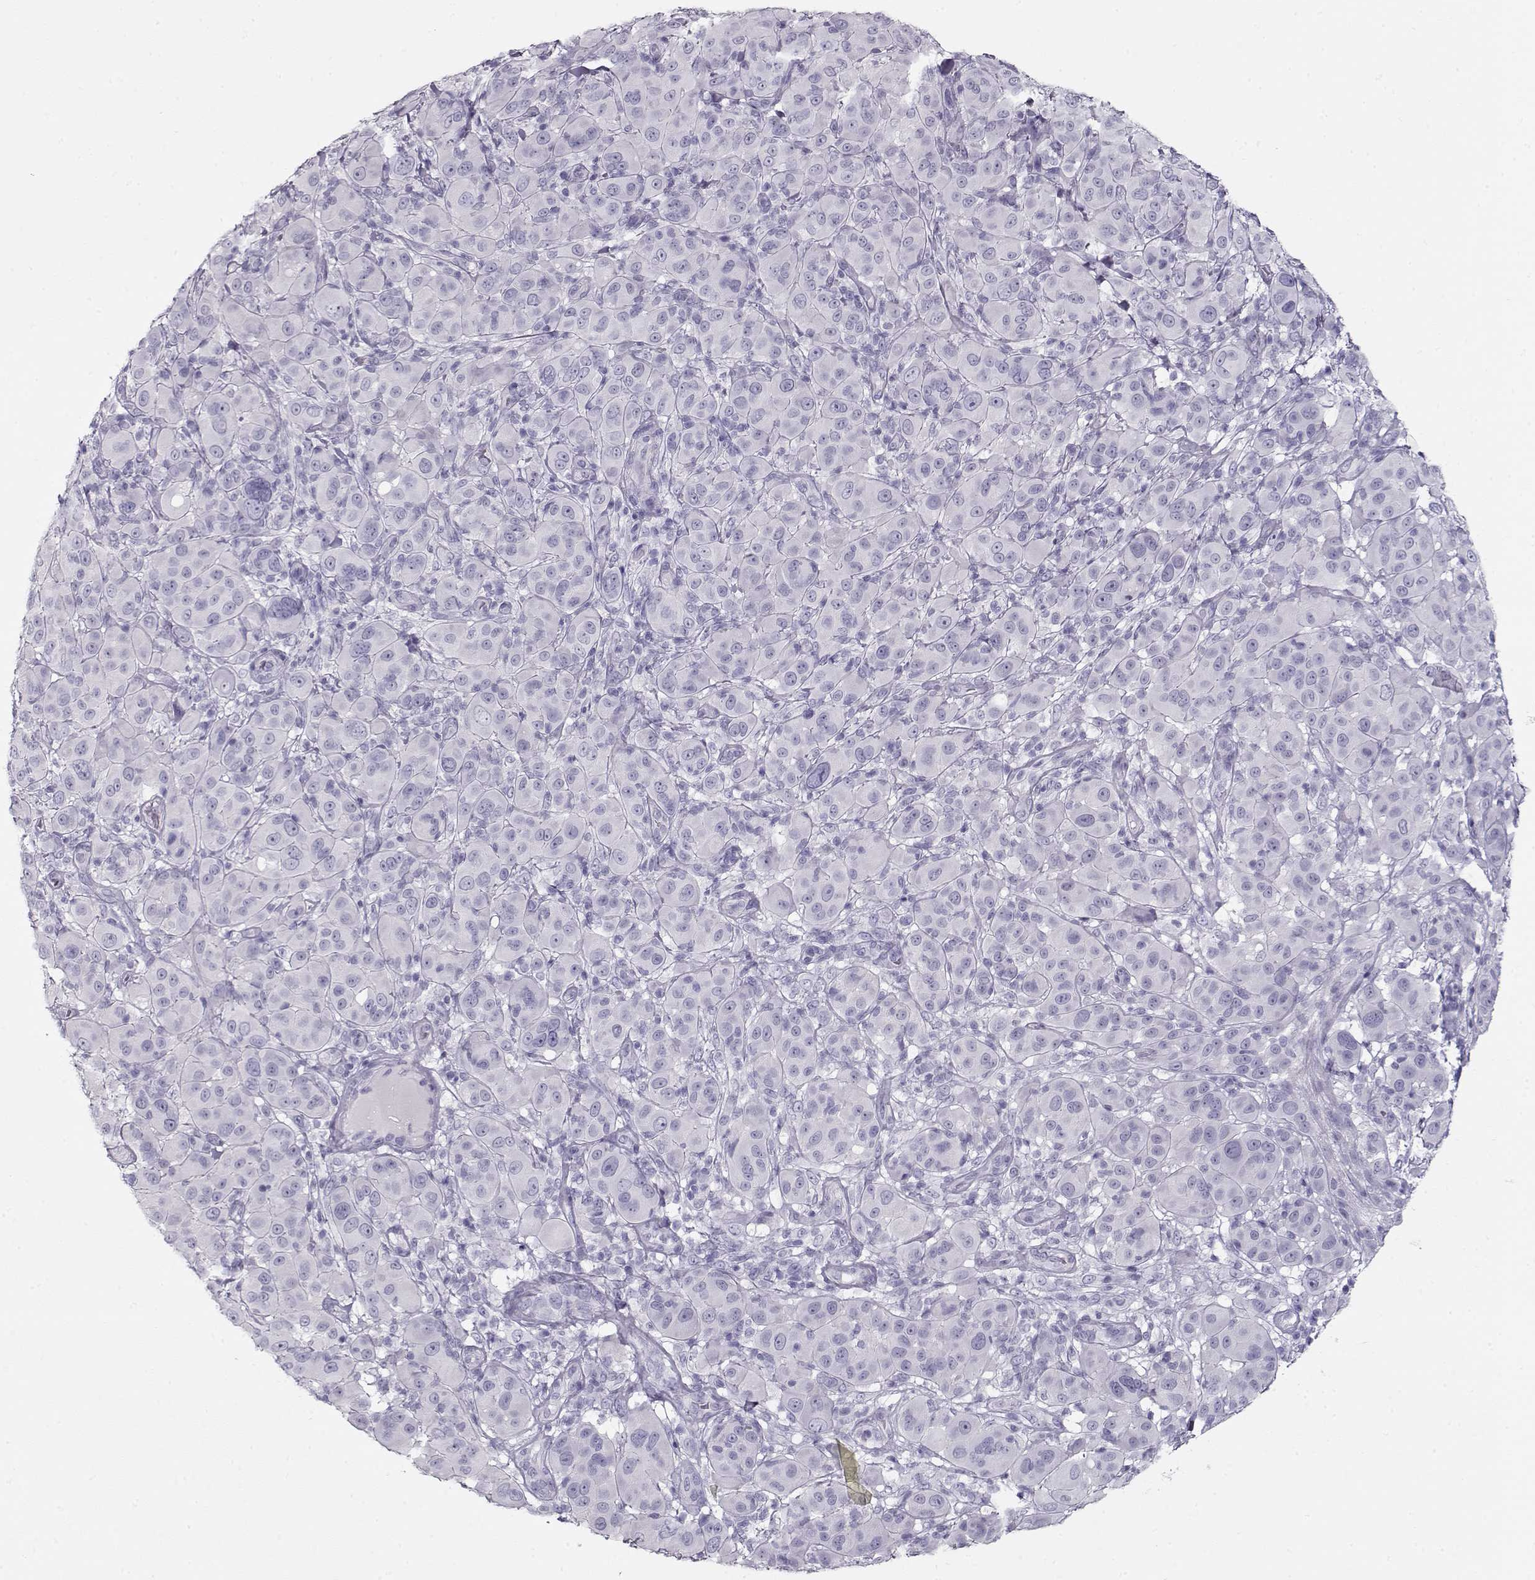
{"staining": {"intensity": "negative", "quantity": "none", "location": "none"}, "tissue": "melanoma", "cell_type": "Tumor cells", "image_type": "cancer", "snomed": [{"axis": "morphology", "description": "Malignant melanoma, NOS"}, {"axis": "topography", "description": "Skin"}], "caption": "There is no significant staining in tumor cells of malignant melanoma.", "gene": "ACTN2", "patient": {"sex": "female", "age": 87}}